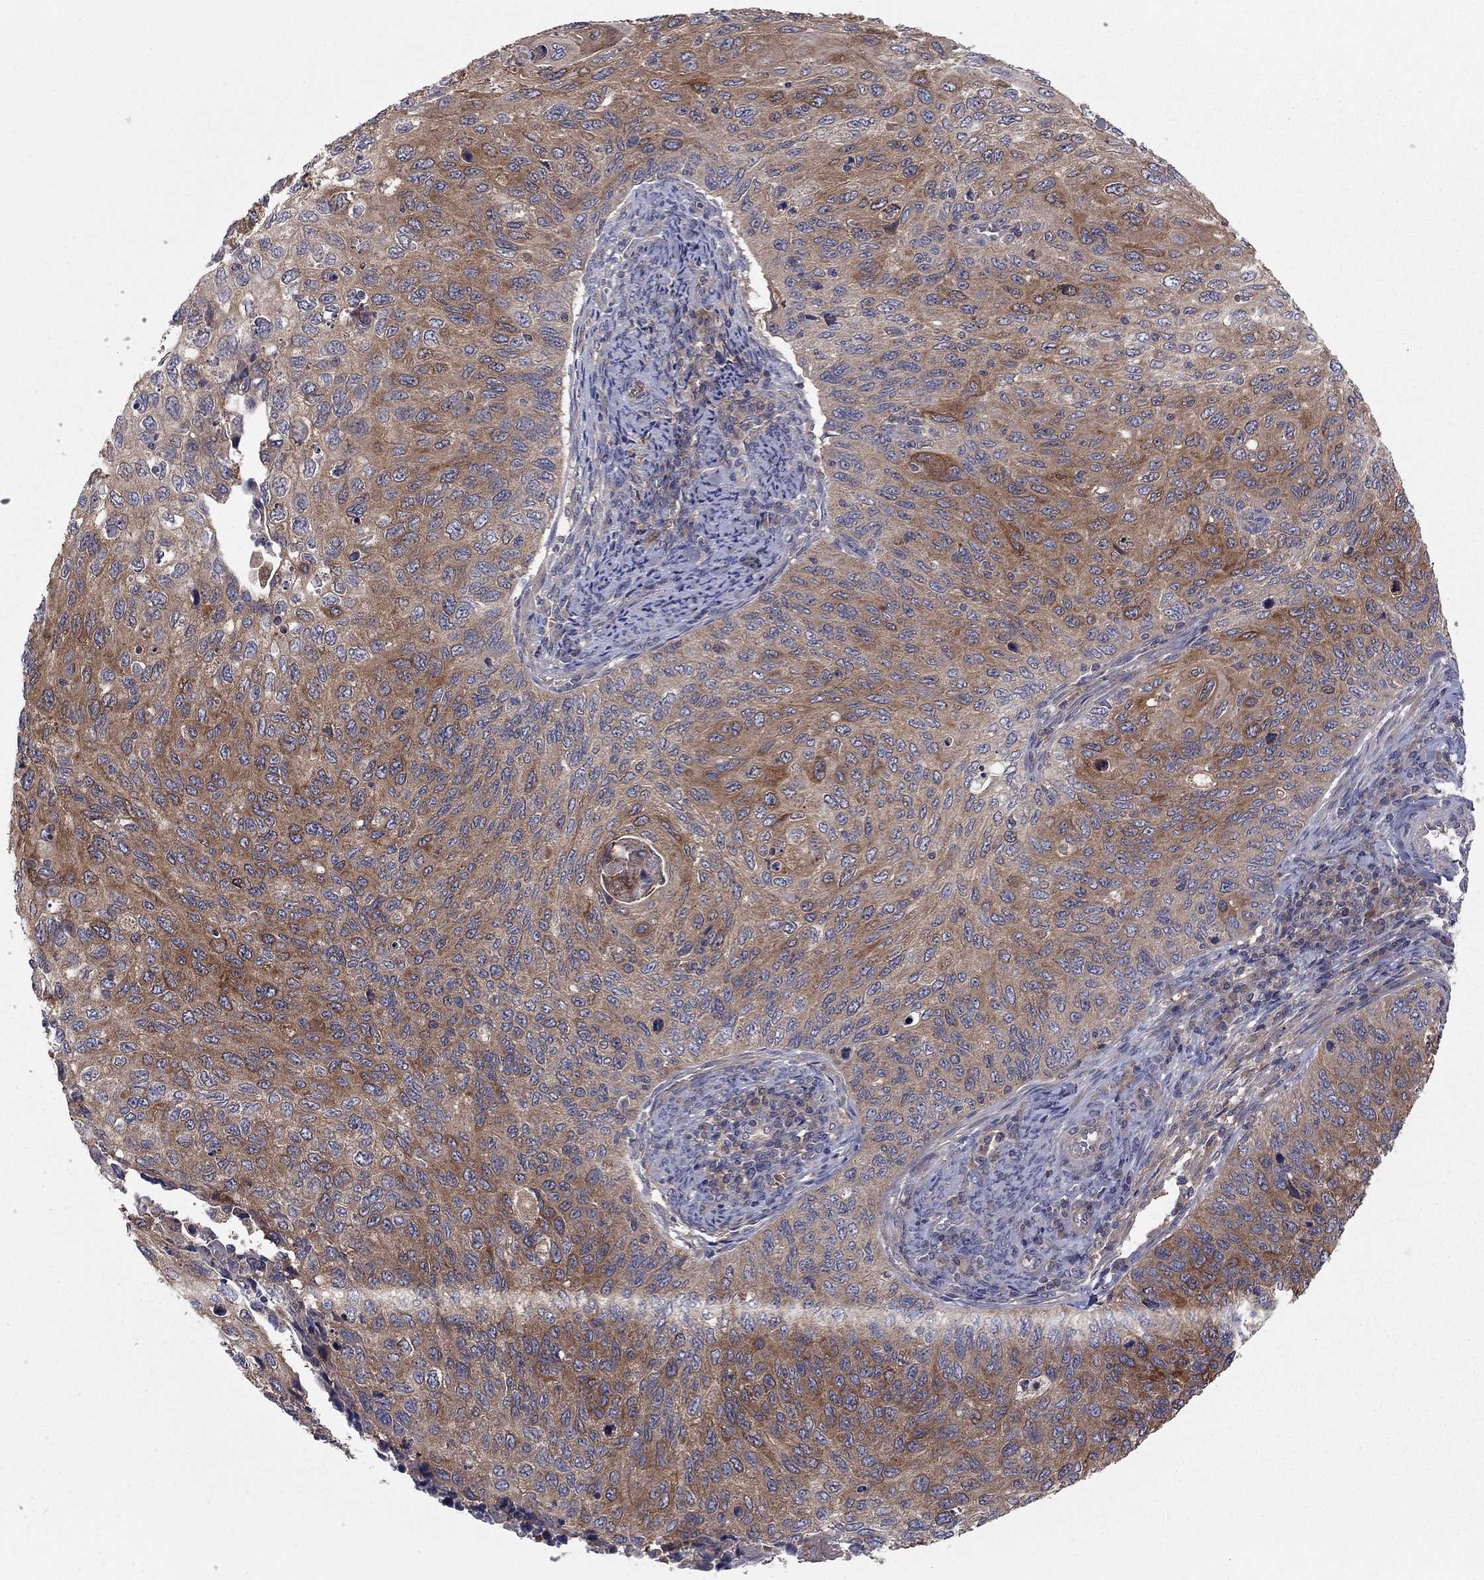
{"staining": {"intensity": "strong", "quantity": "25%-75%", "location": "cytoplasmic/membranous"}, "tissue": "cervical cancer", "cell_type": "Tumor cells", "image_type": "cancer", "snomed": [{"axis": "morphology", "description": "Squamous cell carcinoma, NOS"}, {"axis": "topography", "description": "Cervix"}], "caption": "This is a histology image of IHC staining of squamous cell carcinoma (cervical), which shows strong staining in the cytoplasmic/membranous of tumor cells.", "gene": "RNF123", "patient": {"sex": "female", "age": 70}}